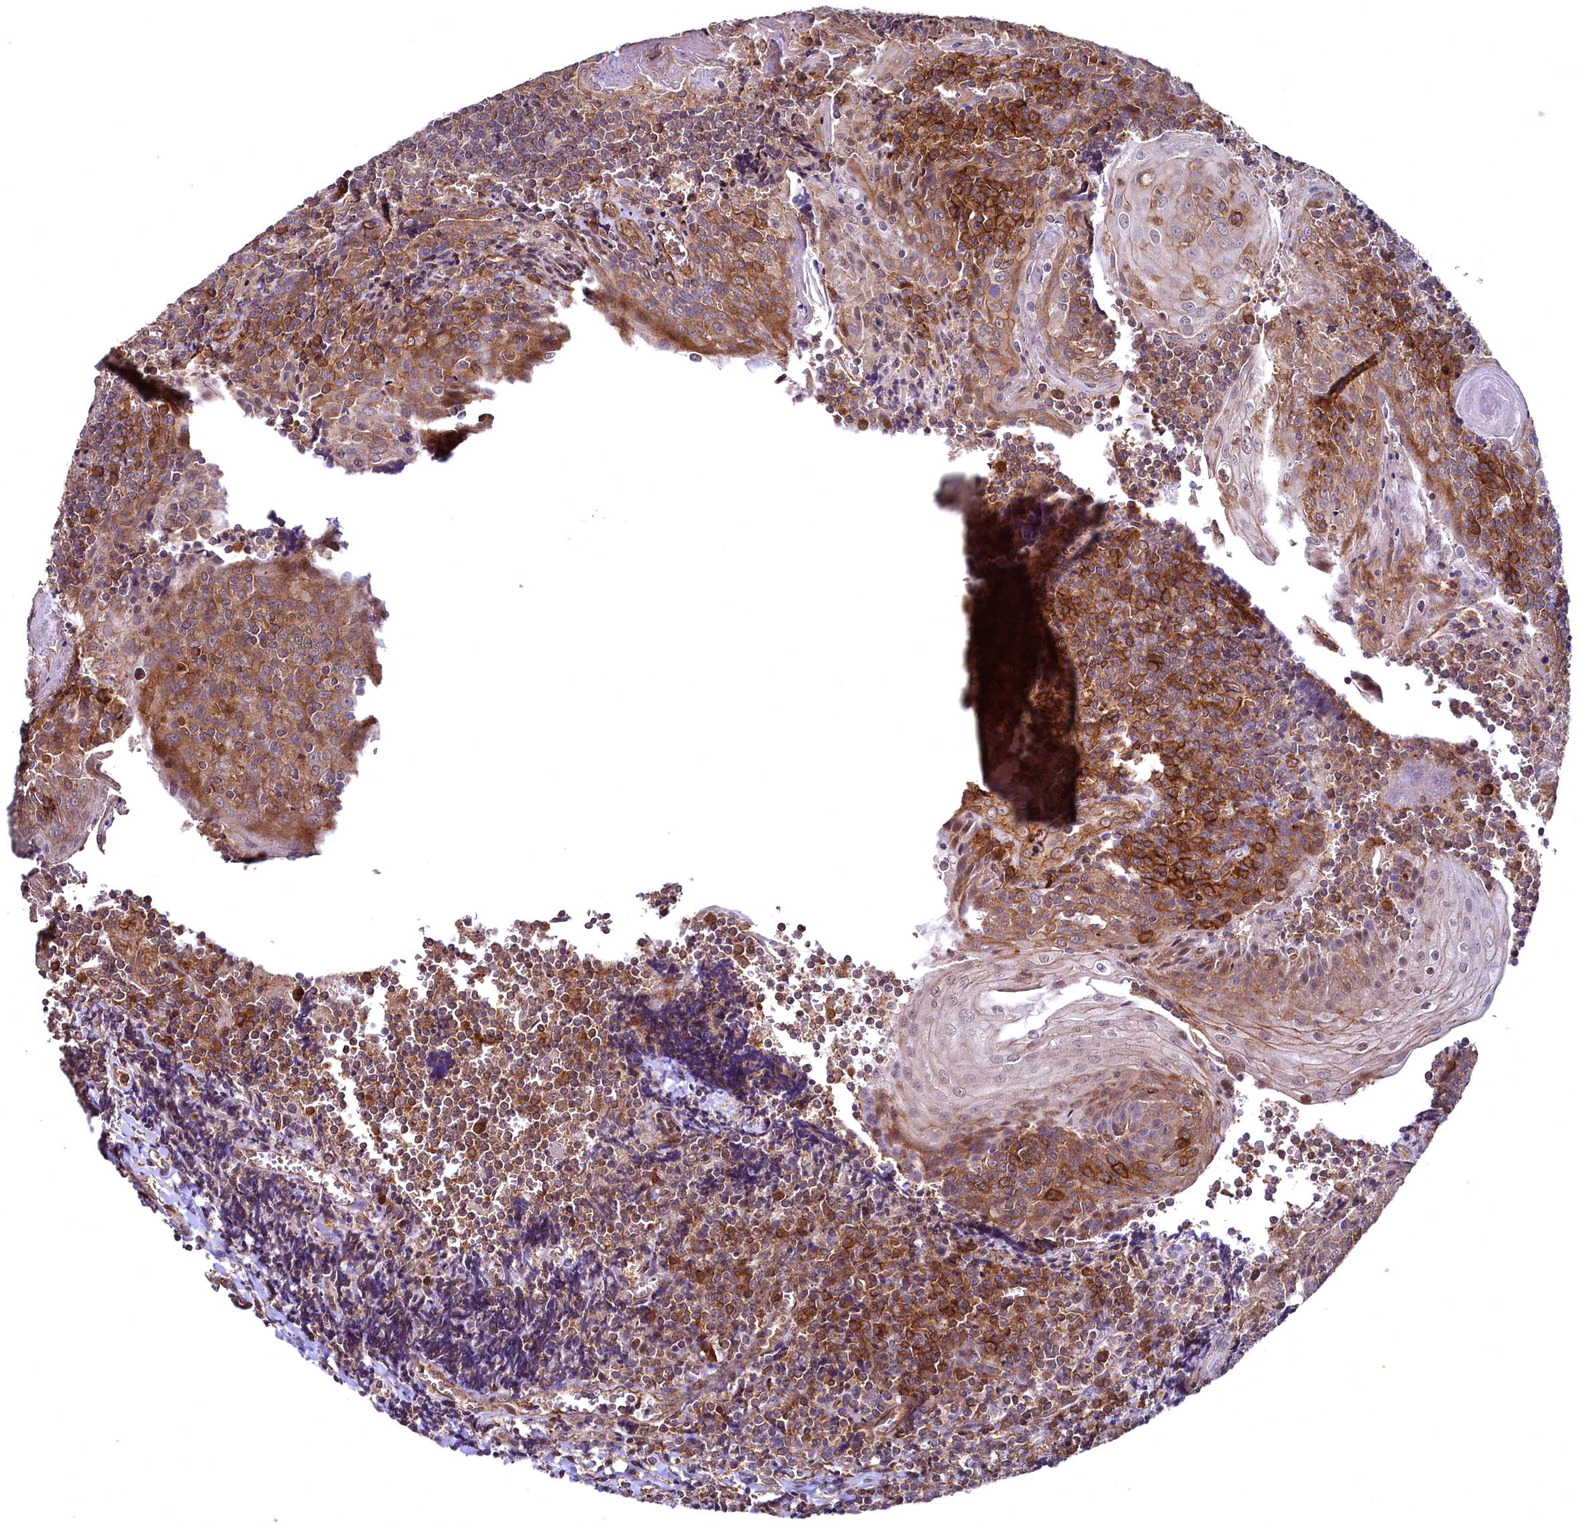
{"staining": {"intensity": "weak", "quantity": ">75%", "location": "cytoplasmic/membranous"}, "tissue": "tonsil", "cell_type": "Germinal center cells", "image_type": "normal", "snomed": [{"axis": "morphology", "description": "Normal tissue, NOS"}, {"axis": "topography", "description": "Tonsil"}], "caption": "Protein staining by IHC shows weak cytoplasmic/membranous positivity in about >75% of germinal center cells in unremarkable tonsil.", "gene": "SVIP", "patient": {"sex": "male", "age": 27}}